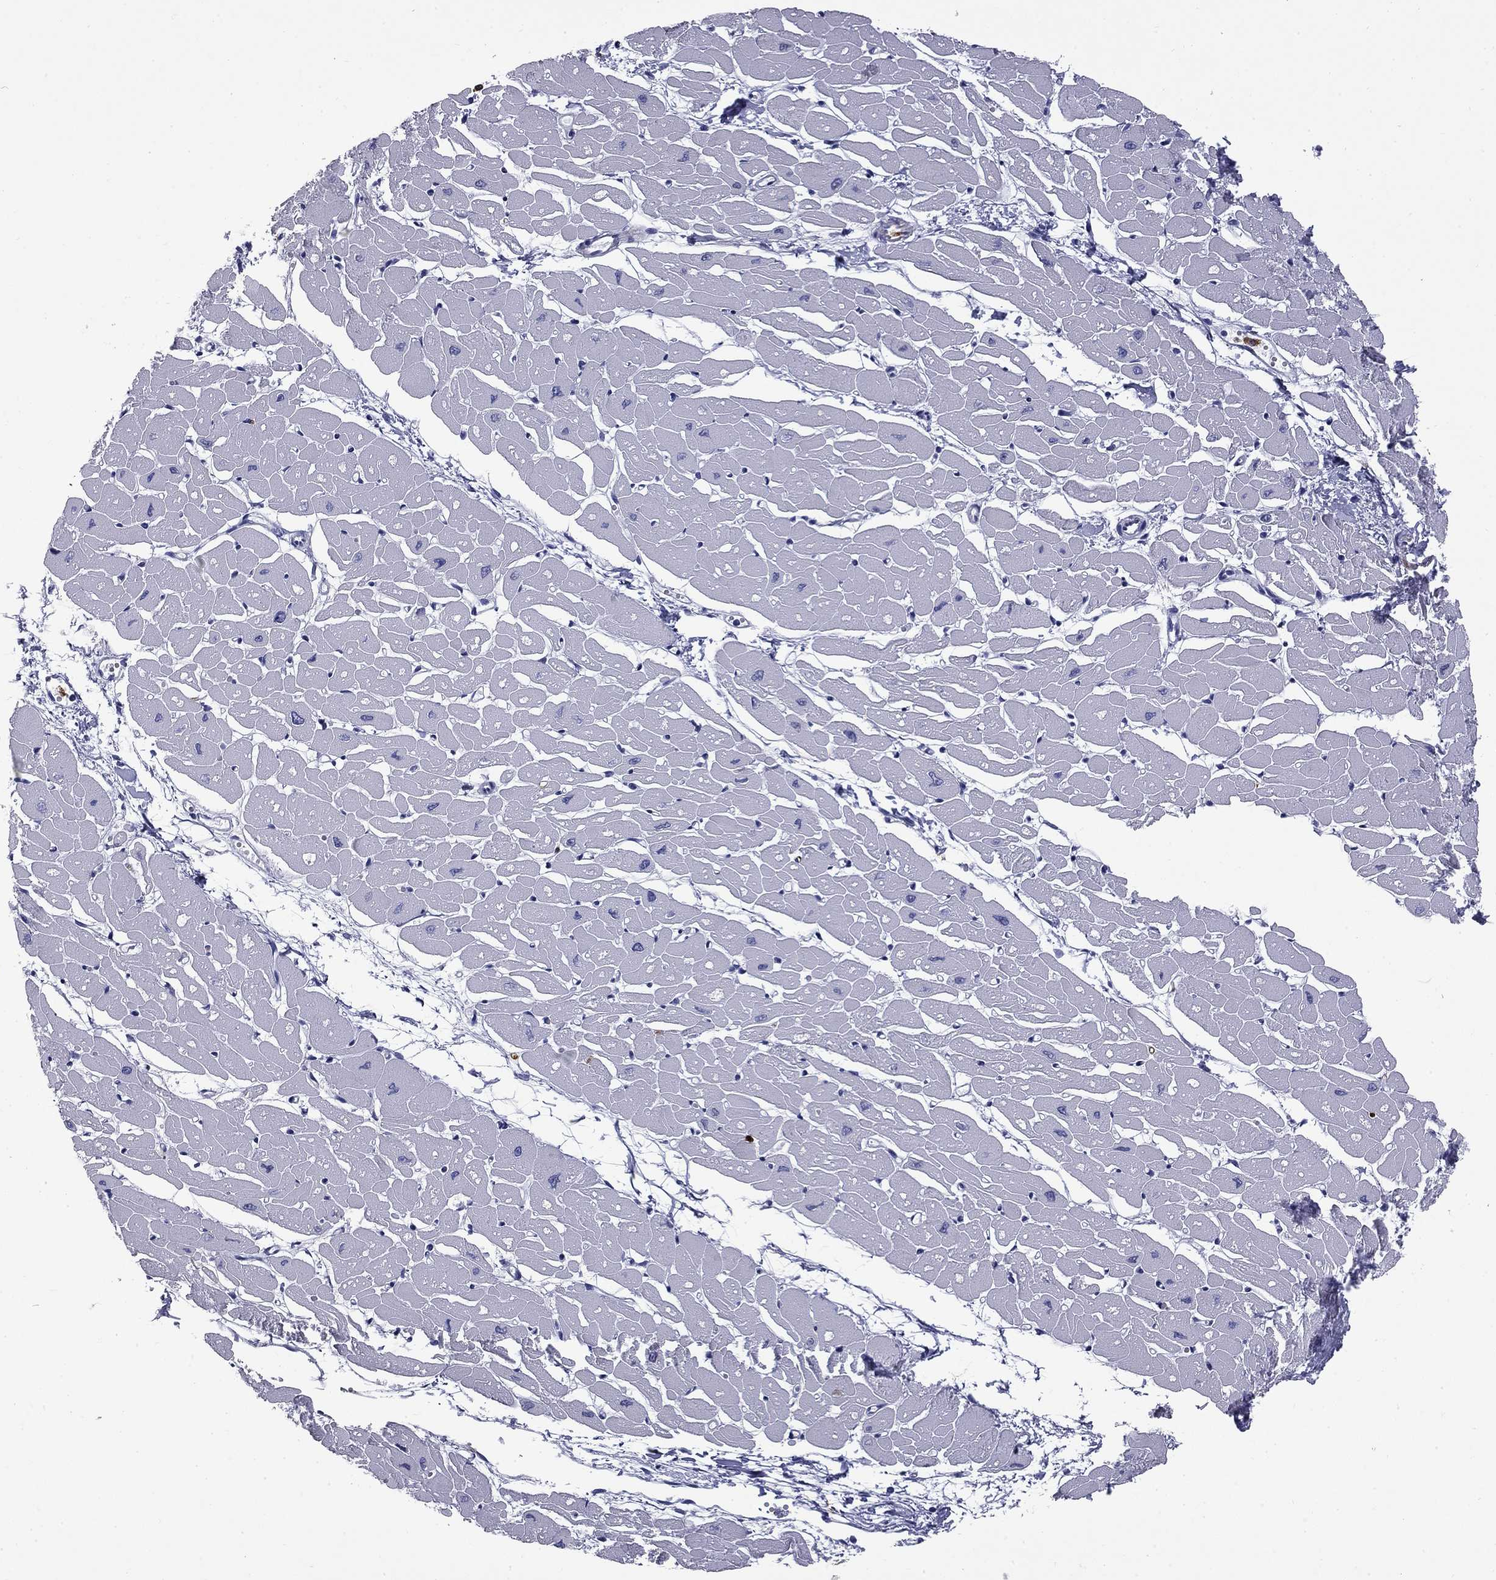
{"staining": {"intensity": "negative", "quantity": "none", "location": "none"}, "tissue": "heart muscle", "cell_type": "Cardiomyocytes", "image_type": "normal", "snomed": [{"axis": "morphology", "description": "Normal tissue, NOS"}, {"axis": "topography", "description": "Heart"}], "caption": "This is an immunohistochemistry (IHC) histopathology image of benign human heart muscle. There is no positivity in cardiomyocytes.", "gene": "TRIM29", "patient": {"sex": "male", "age": 57}}